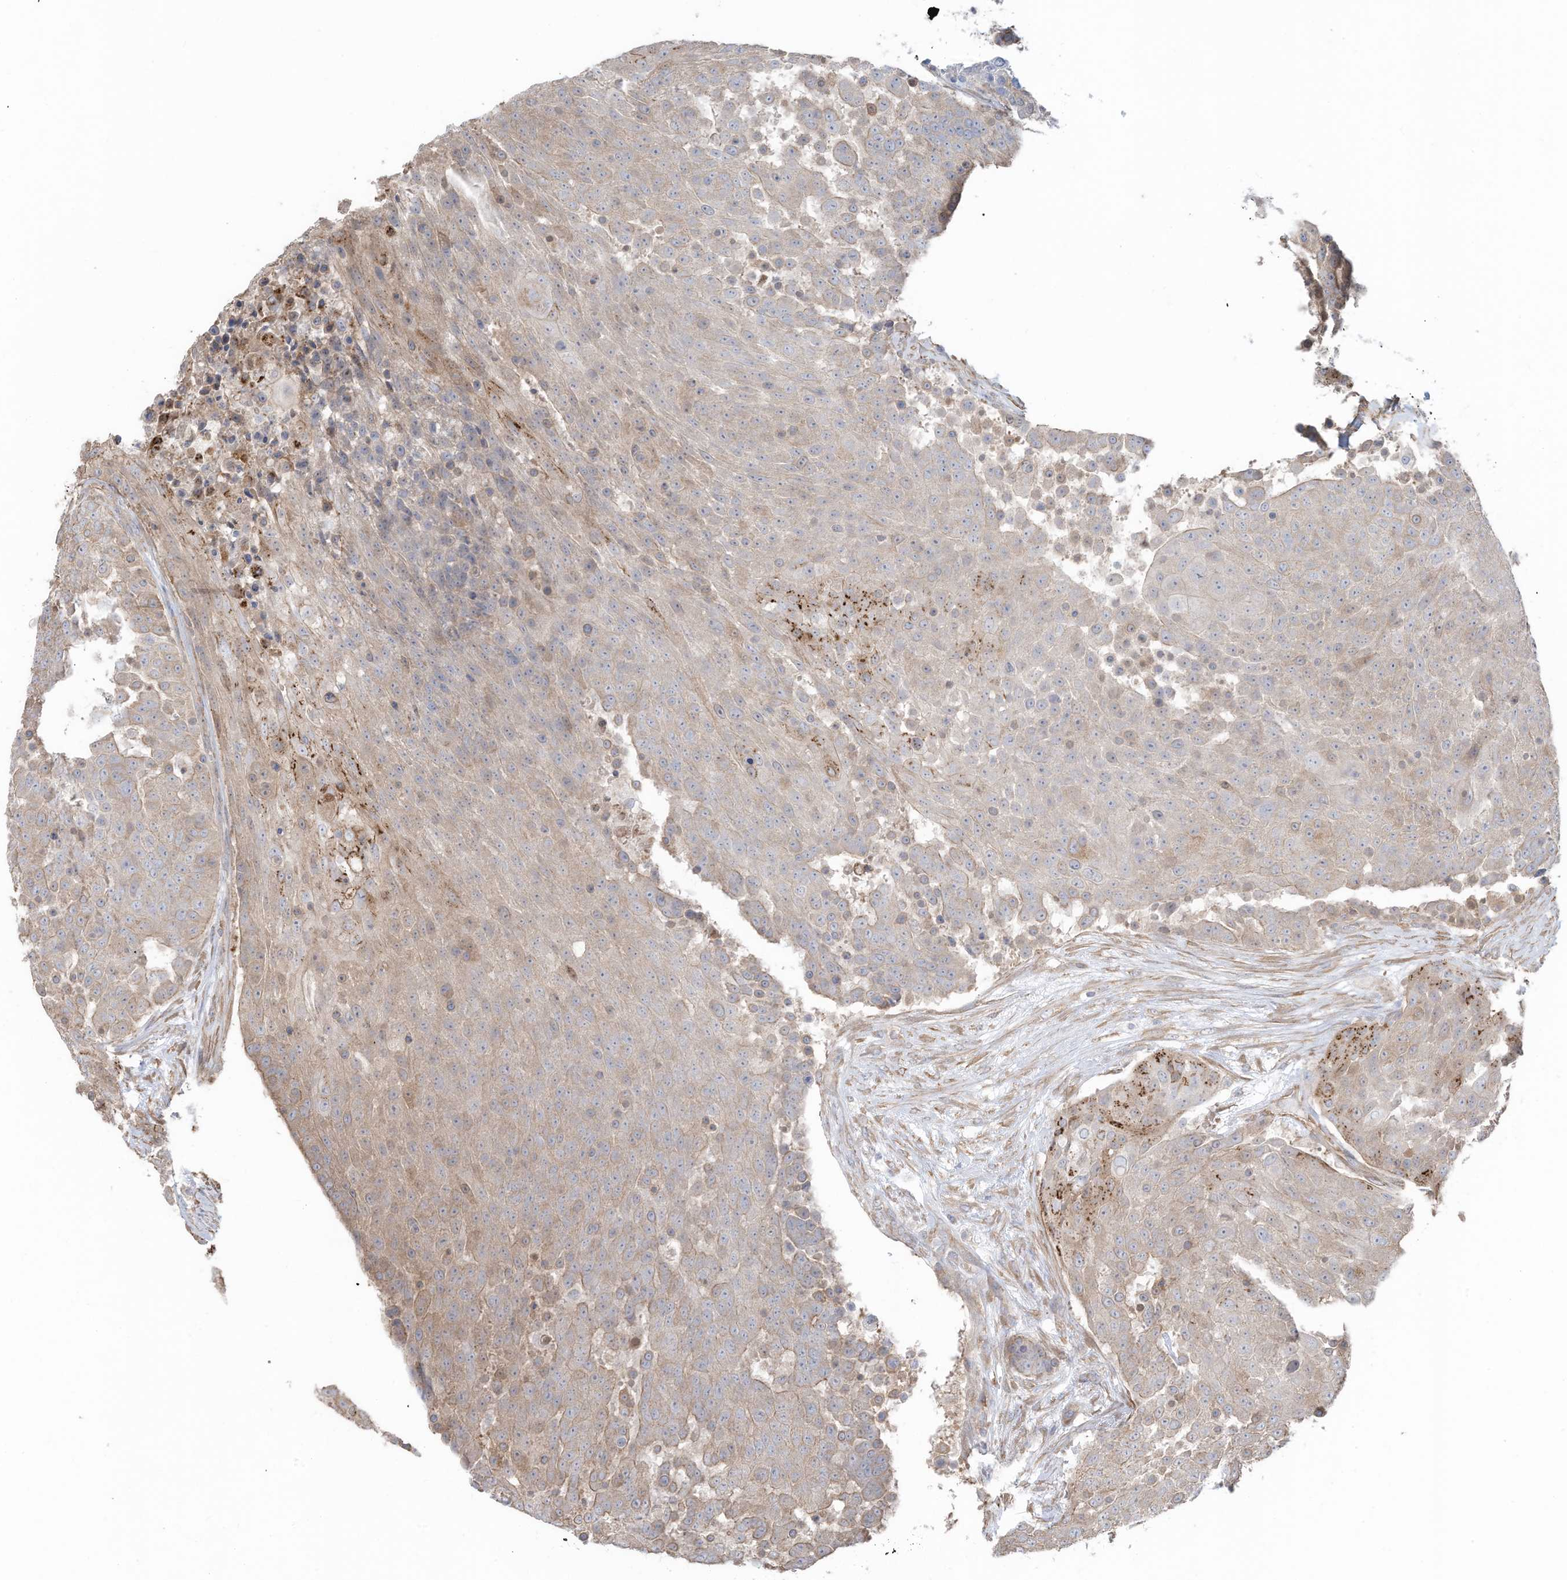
{"staining": {"intensity": "weak", "quantity": "<25%", "location": "cytoplasmic/membranous"}, "tissue": "urothelial cancer", "cell_type": "Tumor cells", "image_type": "cancer", "snomed": [{"axis": "morphology", "description": "Urothelial carcinoma, High grade"}, {"axis": "topography", "description": "Urinary bladder"}], "caption": "Tumor cells are negative for protein expression in human high-grade urothelial carcinoma.", "gene": "SLC17A7", "patient": {"sex": "female", "age": 63}}